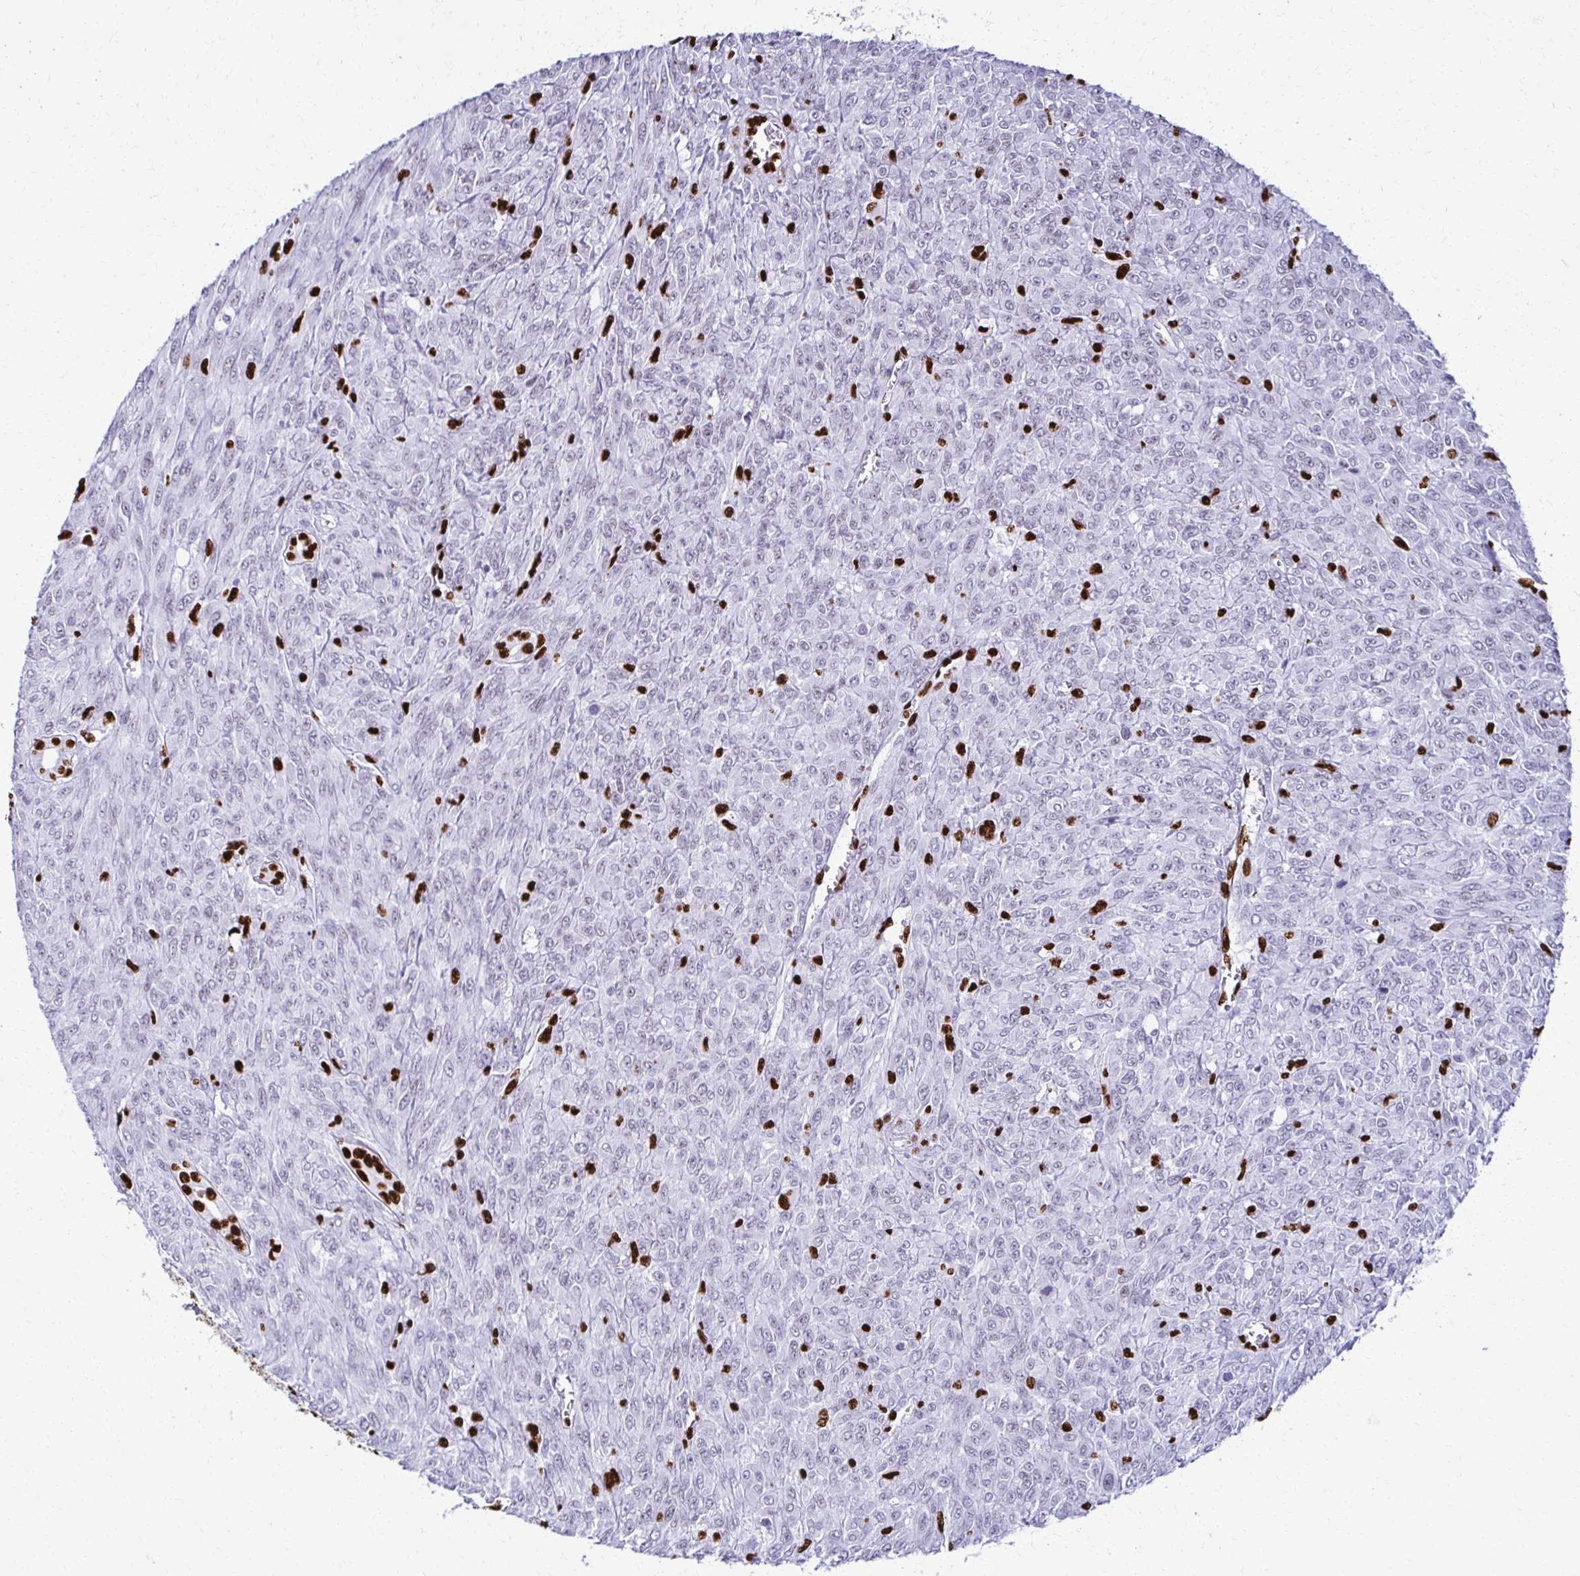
{"staining": {"intensity": "negative", "quantity": "none", "location": "none"}, "tissue": "renal cancer", "cell_type": "Tumor cells", "image_type": "cancer", "snomed": [{"axis": "morphology", "description": "Adenocarcinoma, NOS"}, {"axis": "topography", "description": "Kidney"}], "caption": "Human renal adenocarcinoma stained for a protein using immunohistochemistry shows no positivity in tumor cells.", "gene": "NONO", "patient": {"sex": "male", "age": 58}}